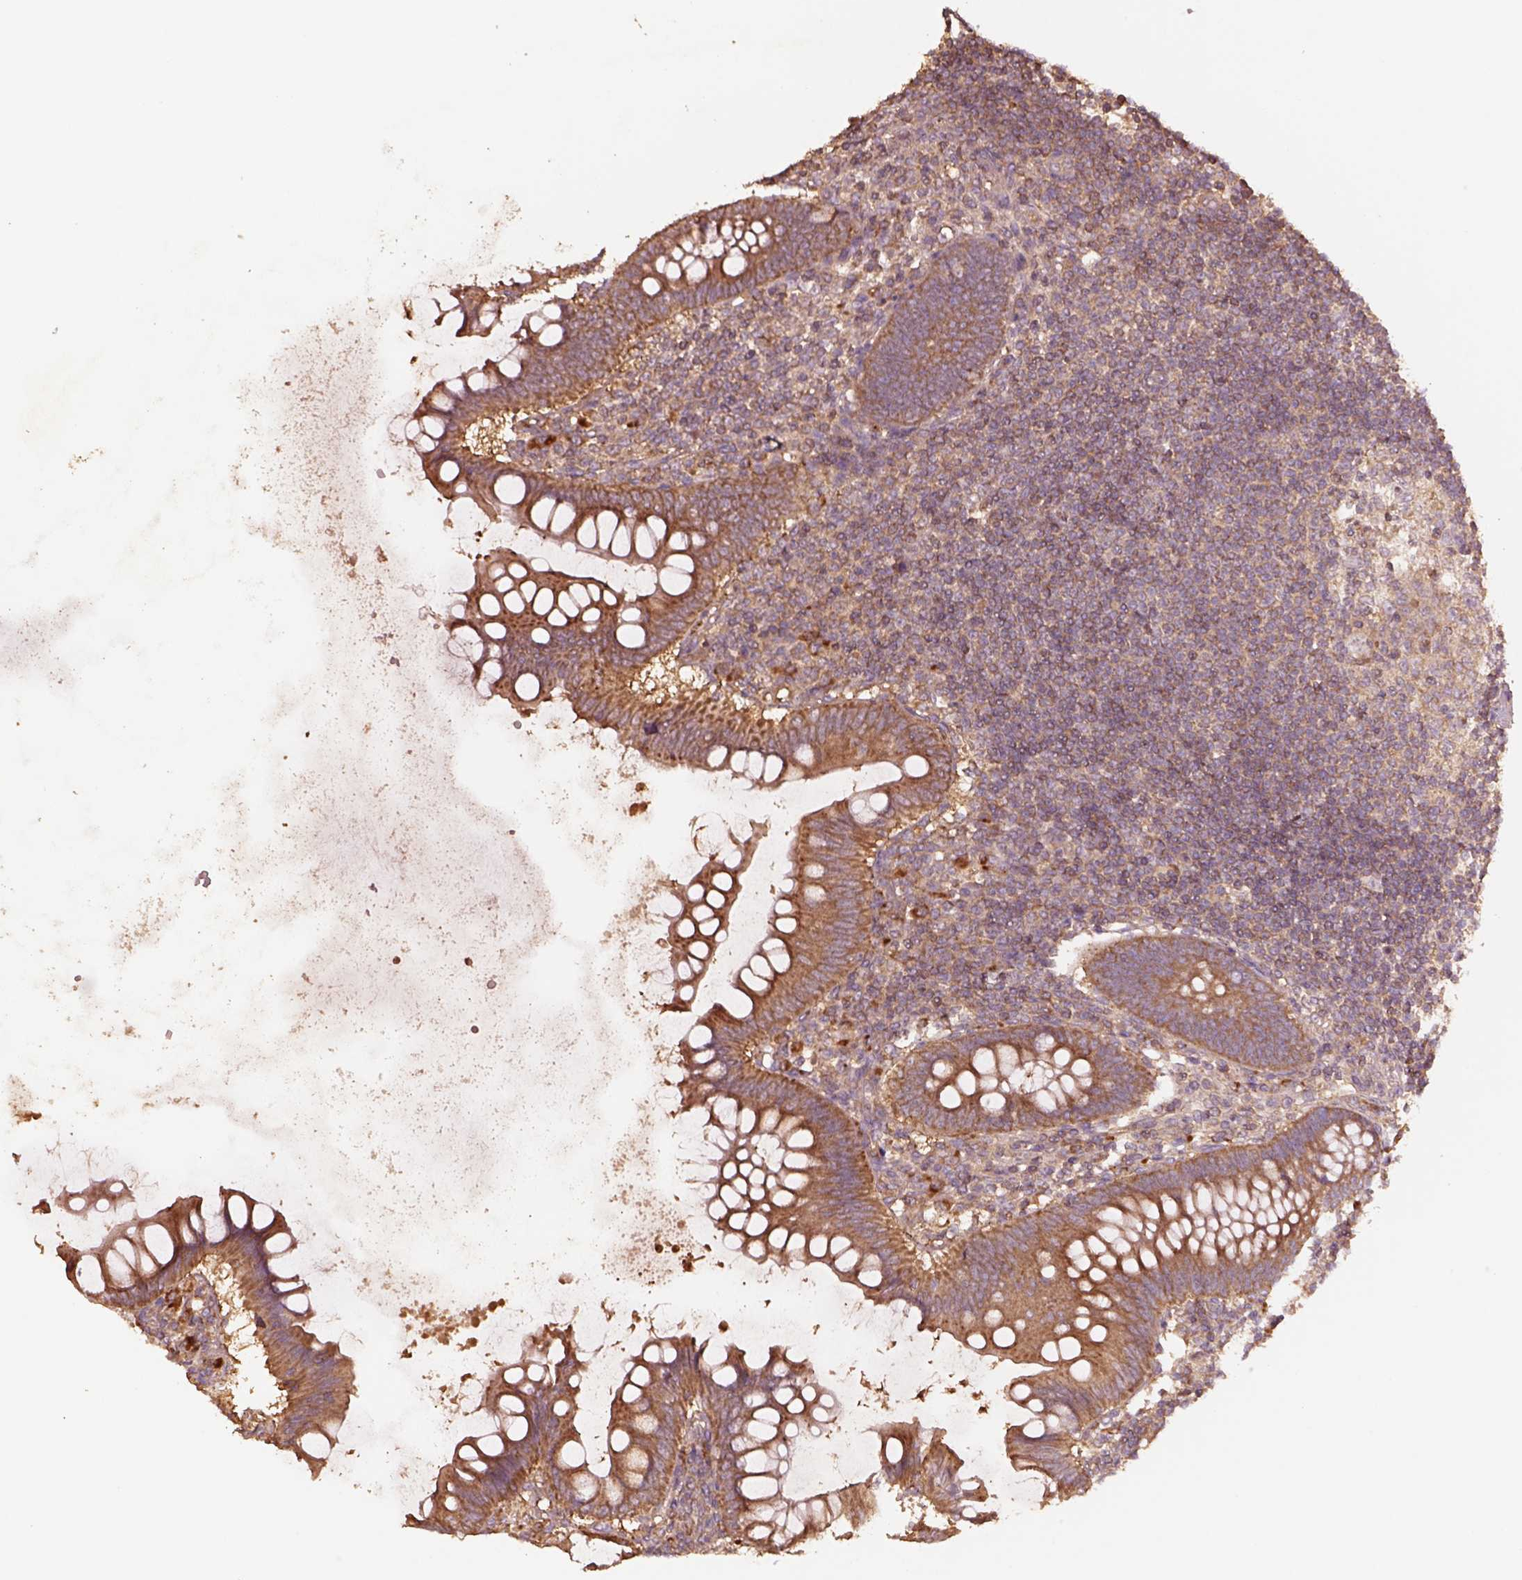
{"staining": {"intensity": "moderate", "quantity": ">75%", "location": "cytoplasmic/membranous"}, "tissue": "appendix", "cell_type": "Glandular cells", "image_type": "normal", "snomed": [{"axis": "morphology", "description": "Normal tissue, NOS"}, {"axis": "topography", "description": "Appendix"}], "caption": "Appendix was stained to show a protein in brown. There is medium levels of moderate cytoplasmic/membranous expression in approximately >75% of glandular cells.", "gene": "TRADD", "patient": {"sex": "female", "age": 57}}